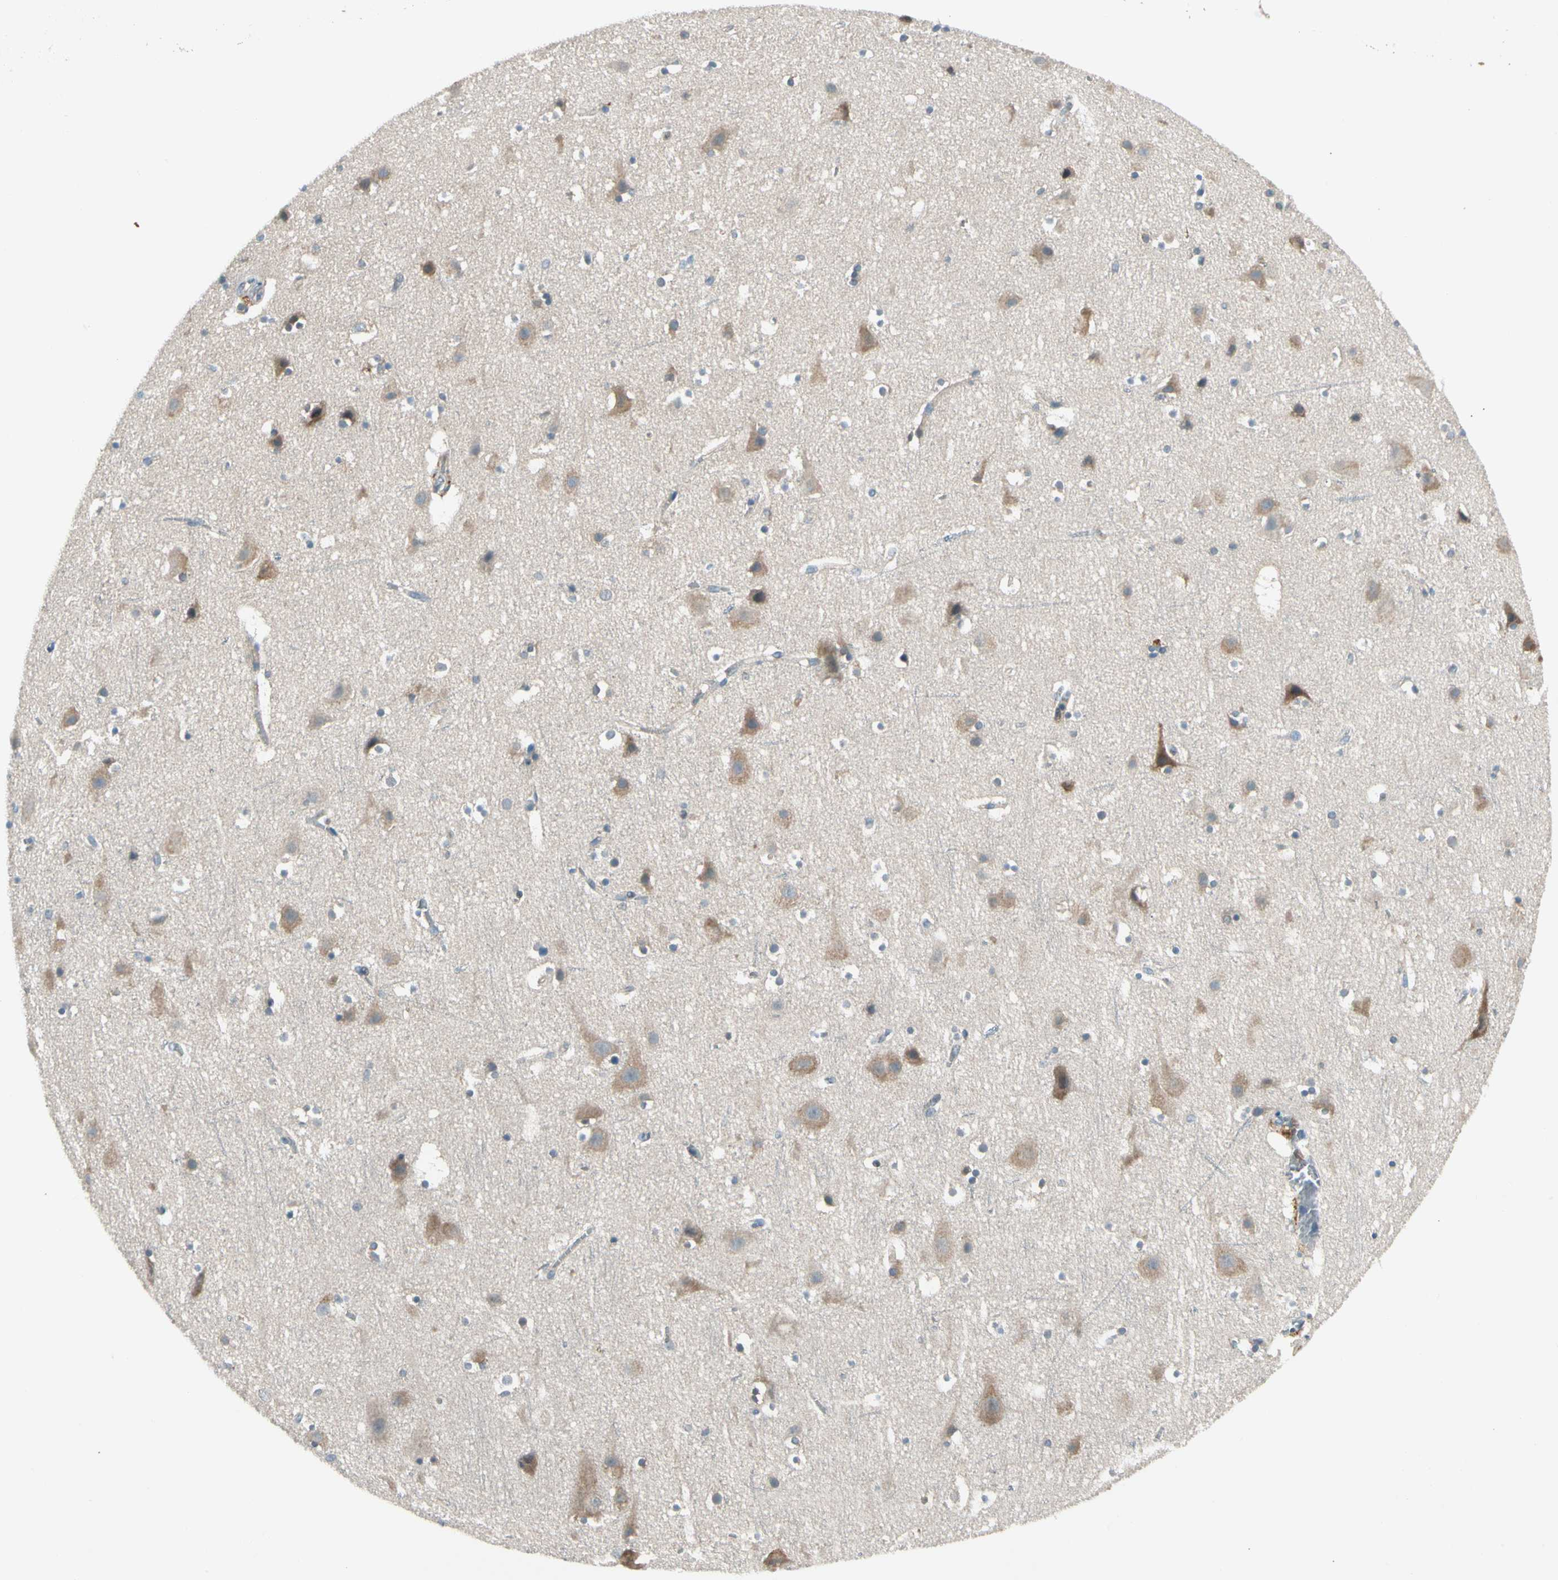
{"staining": {"intensity": "negative", "quantity": "none", "location": "none"}, "tissue": "cerebral cortex", "cell_type": "Endothelial cells", "image_type": "normal", "snomed": [{"axis": "morphology", "description": "Normal tissue, NOS"}, {"axis": "topography", "description": "Cerebral cortex"}], "caption": "This is an IHC micrograph of unremarkable cerebral cortex. There is no expression in endothelial cells.", "gene": "PANK2", "patient": {"sex": "male", "age": 45}}